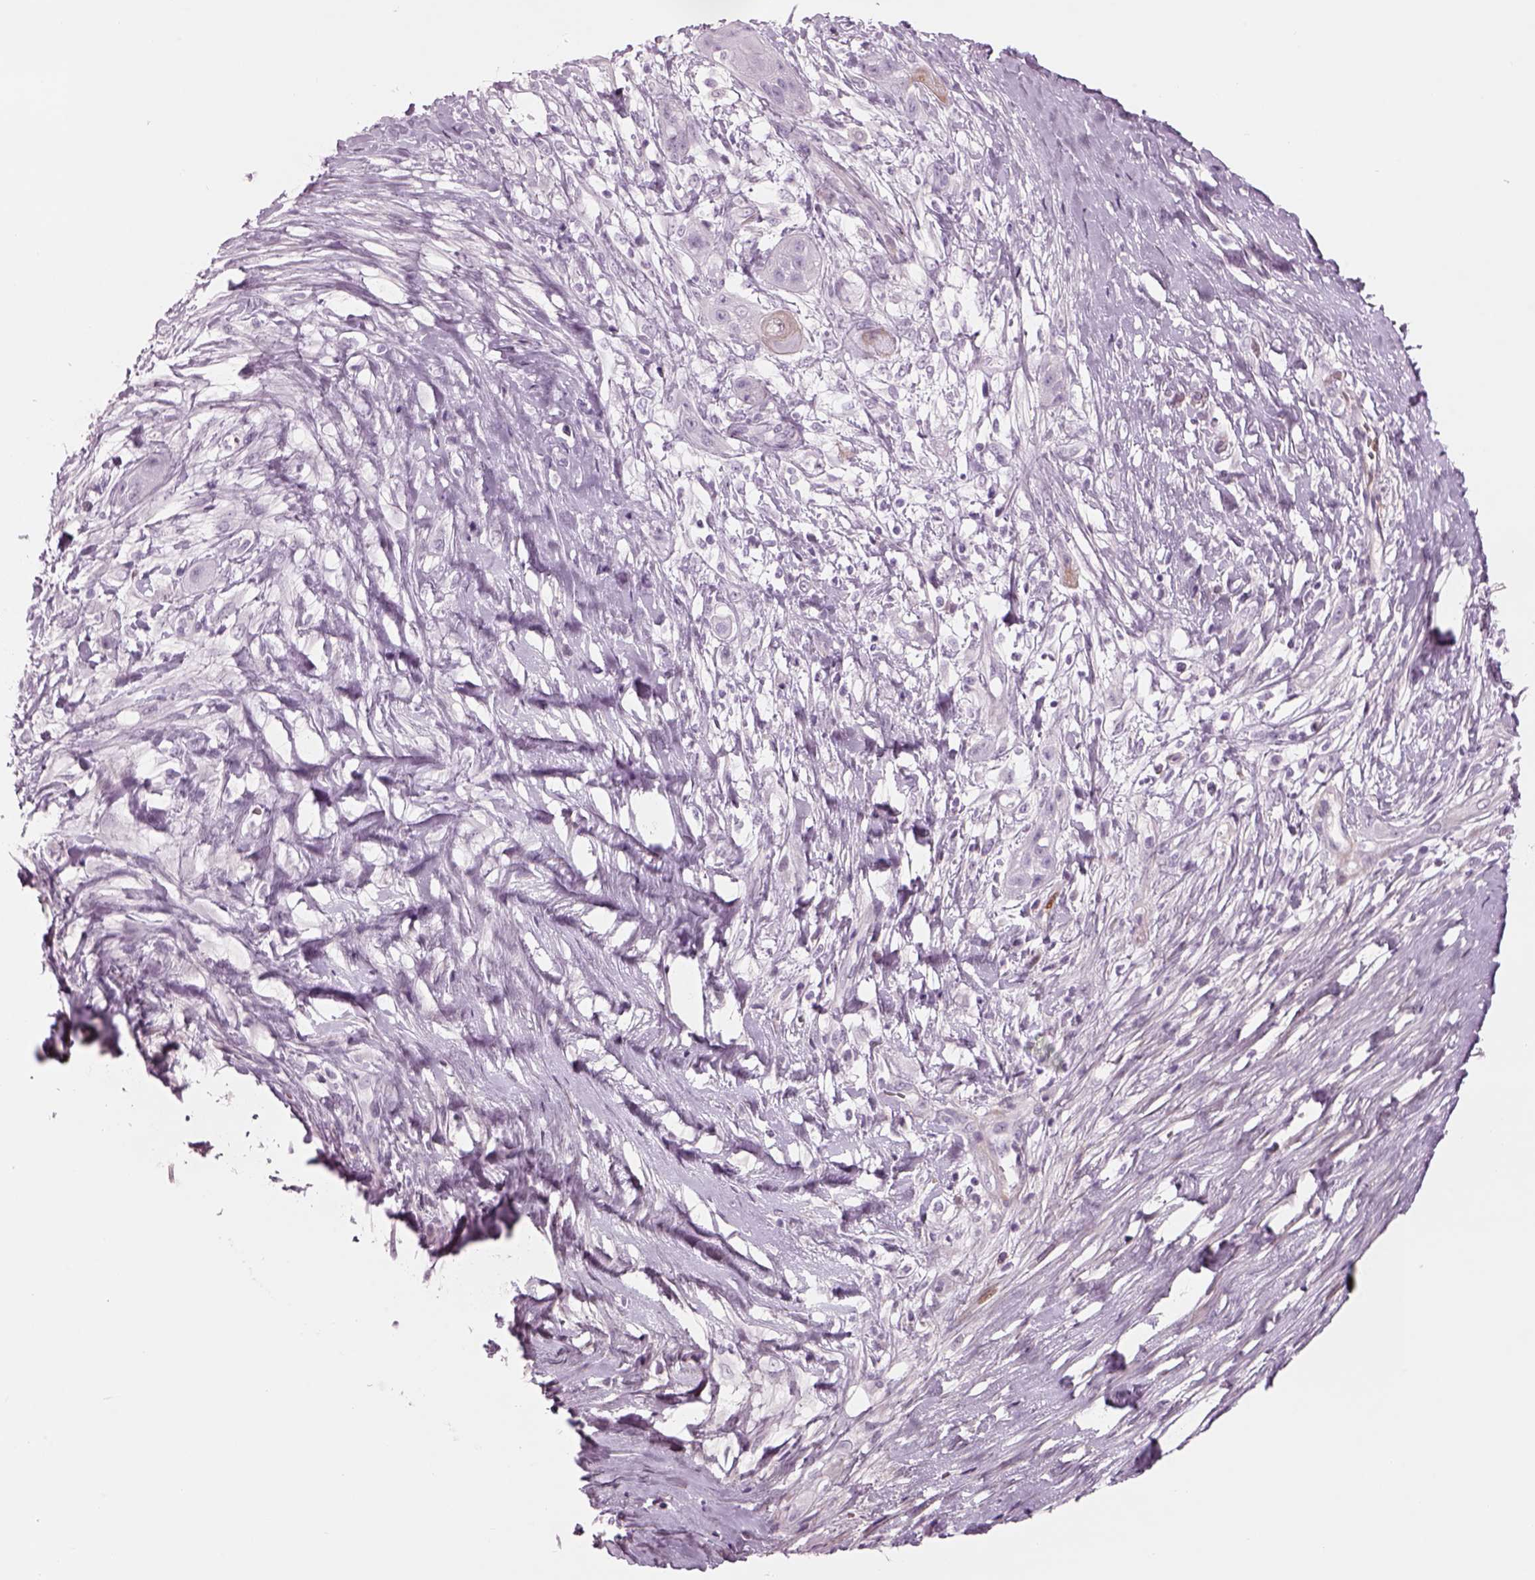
{"staining": {"intensity": "negative", "quantity": "none", "location": "none"}, "tissue": "skin cancer", "cell_type": "Tumor cells", "image_type": "cancer", "snomed": [{"axis": "morphology", "description": "Squamous cell carcinoma, NOS"}, {"axis": "topography", "description": "Skin"}], "caption": "A micrograph of skin cancer stained for a protein reveals no brown staining in tumor cells. (Immunohistochemistry (ihc), brightfield microscopy, high magnification).", "gene": "PABPC1L2B", "patient": {"sex": "male", "age": 62}}